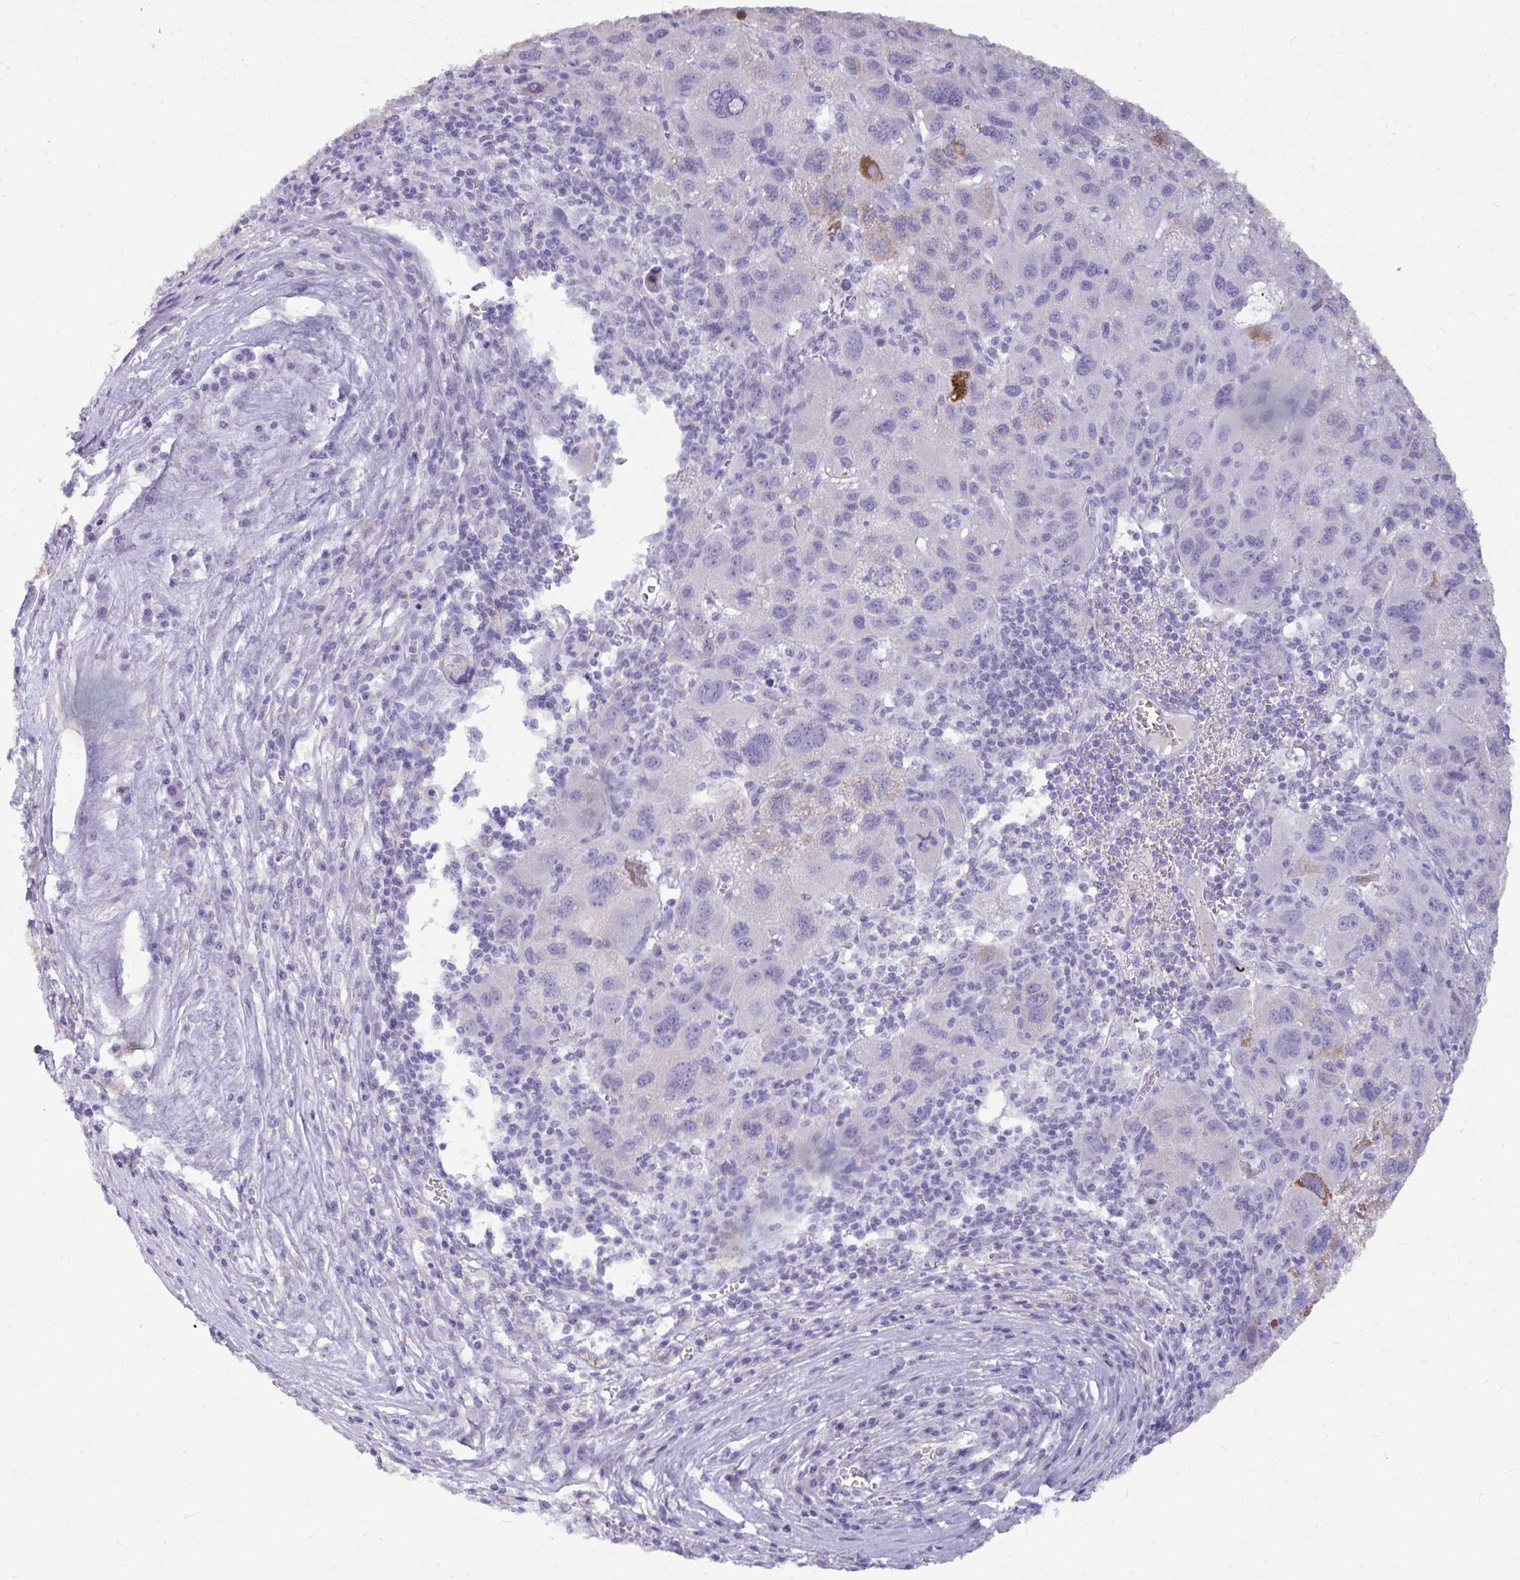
{"staining": {"intensity": "moderate", "quantity": "<25%", "location": "cytoplasmic/membranous"}, "tissue": "liver cancer", "cell_type": "Tumor cells", "image_type": "cancer", "snomed": [{"axis": "morphology", "description": "Carcinoma, Hepatocellular, NOS"}, {"axis": "topography", "description": "Liver"}], "caption": "Protein staining of liver cancer (hepatocellular carcinoma) tissue shows moderate cytoplasmic/membranous positivity in approximately <25% of tumor cells. (DAB IHC, brown staining for protein, blue staining for nuclei).", "gene": "ANKRD60", "patient": {"sex": "female", "age": 77}}